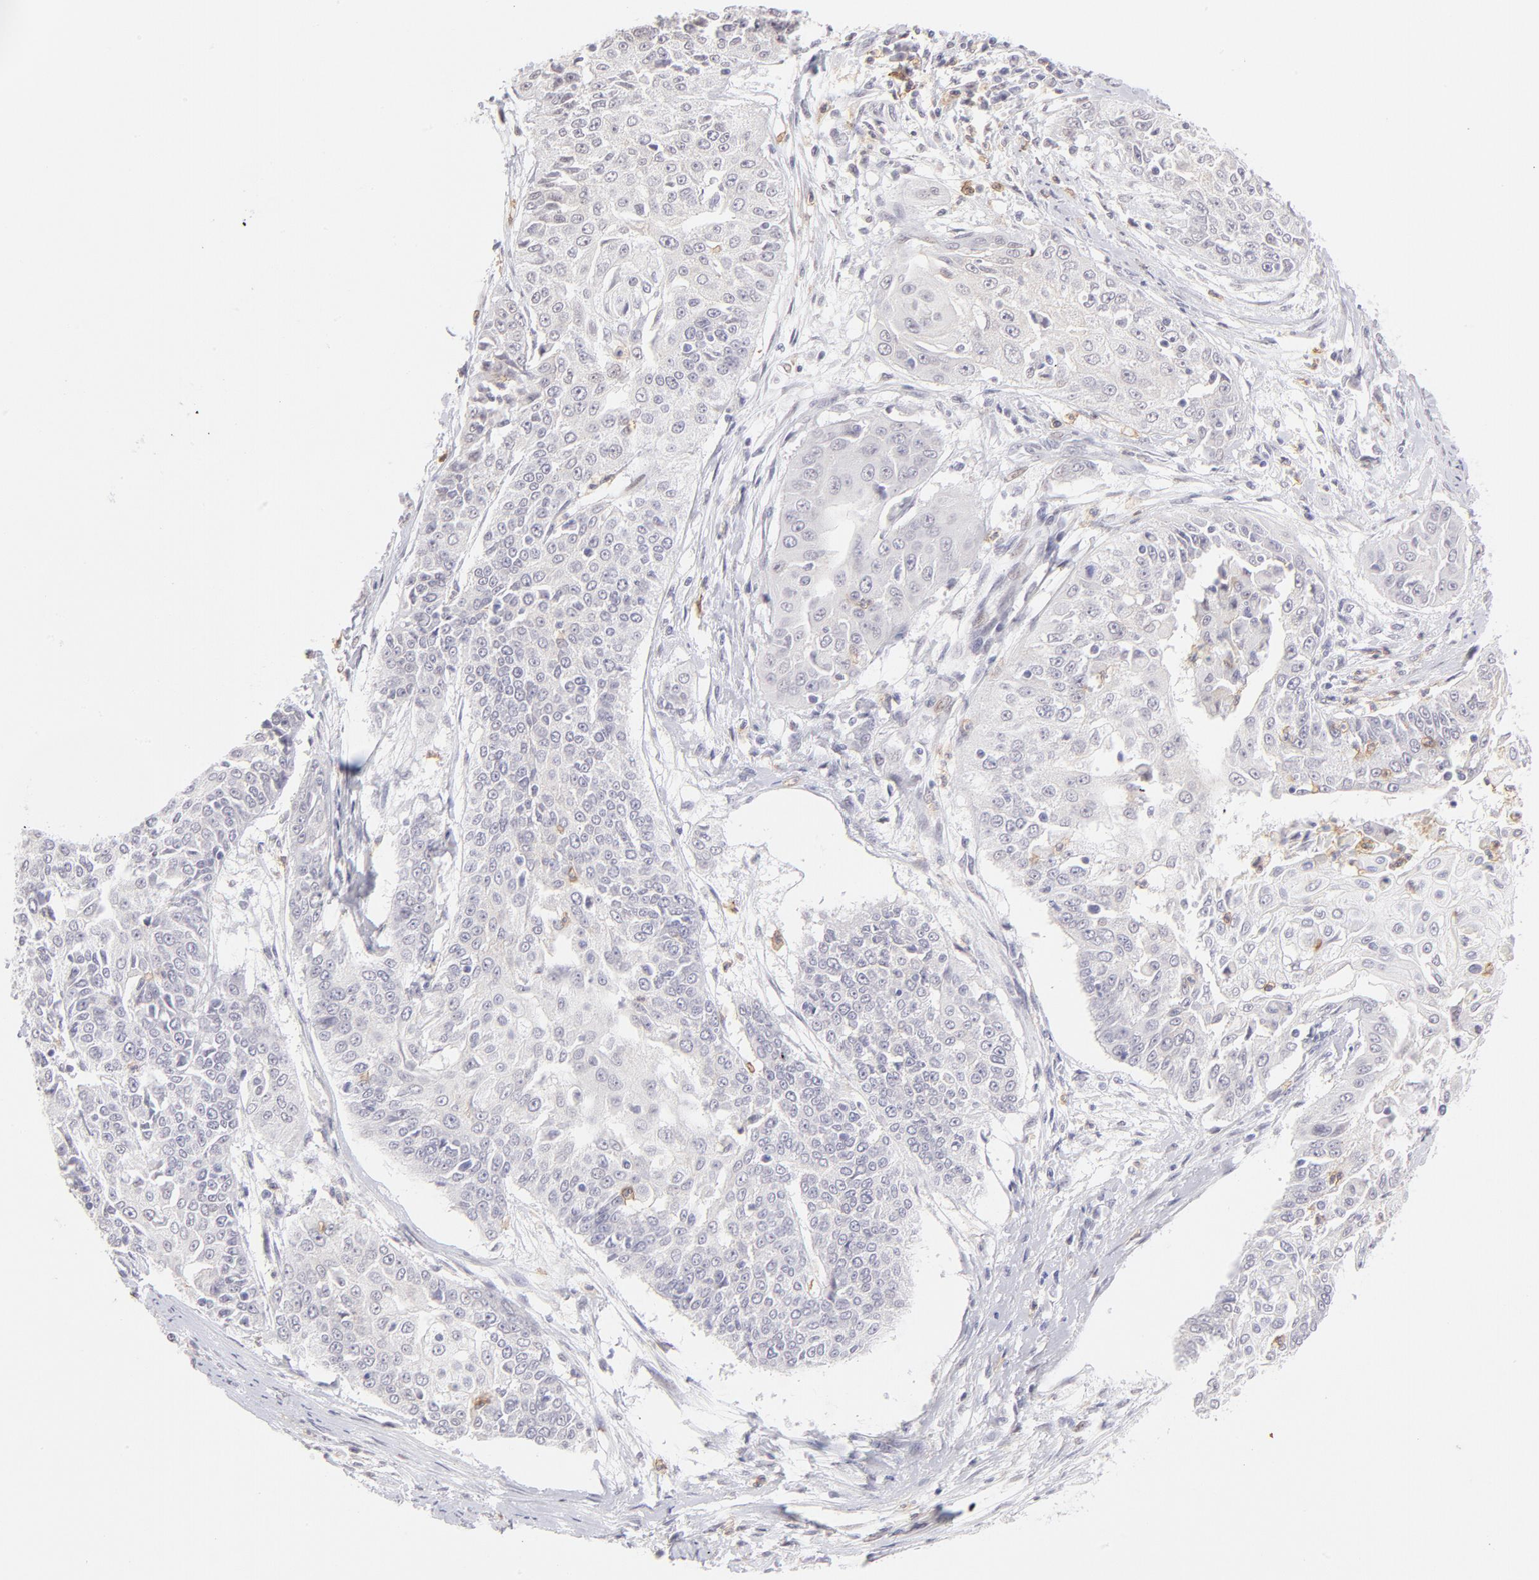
{"staining": {"intensity": "negative", "quantity": "none", "location": "none"}, "tissue": "cervical cancer", "cell_type": "Tumor cells", "image_type": "cancer", "snomed": [{"axis": "morphology", "description": "Squamous cell carcinoma, NOS"}, {"axis": "topography", "description": "Cervix"}], "caption": "Immunohistochemistry (IHC) of human cervical squamous cell carcinoma exhibits no positivity in tumor cells.", "gene": "LTB4R", "patient": {"sex": "female", "age": 64}}